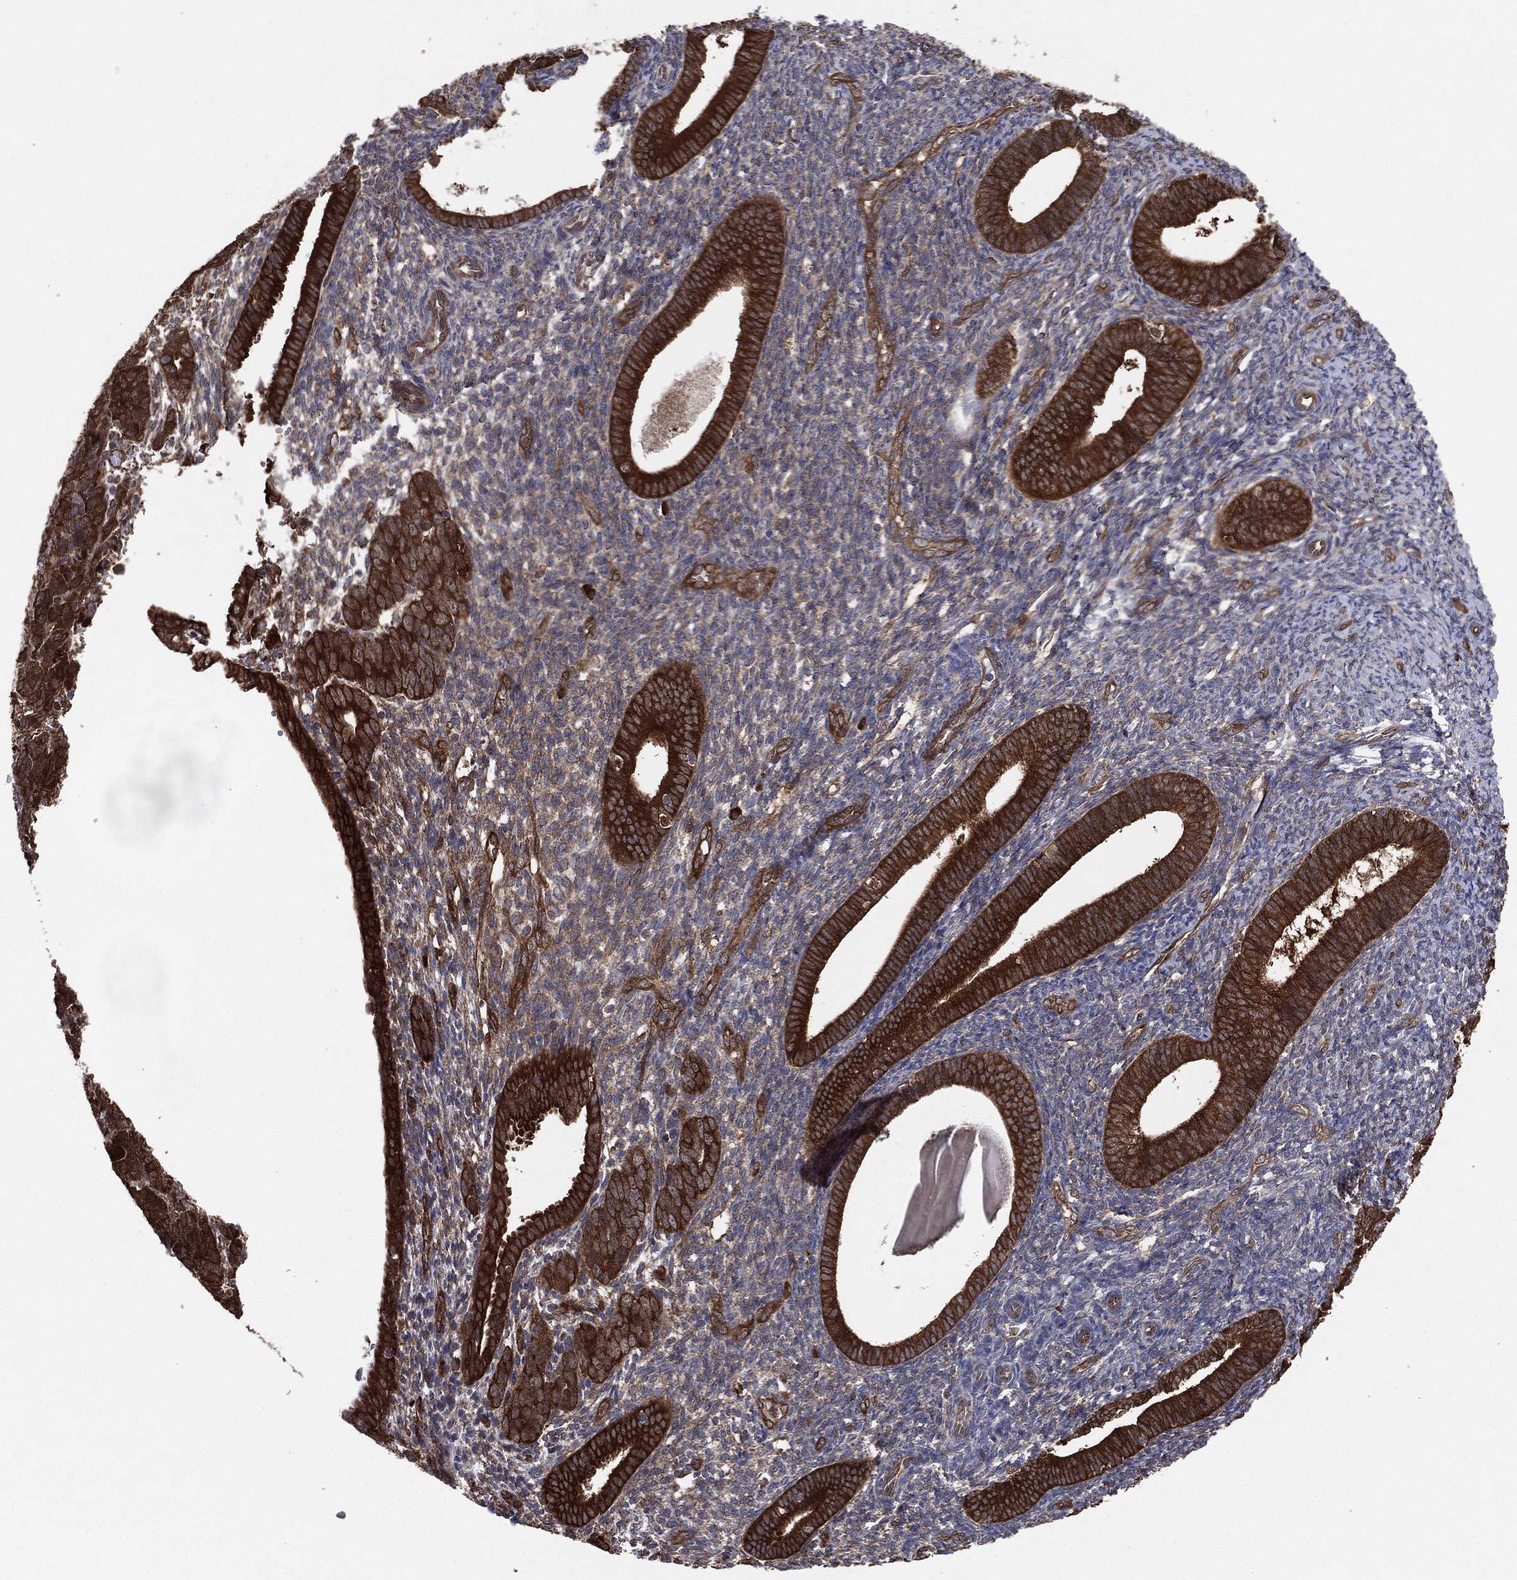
{"staining": {"intensity": "strong", "quantity": ">75%", "location": "cytoplasmic/membranous"}, "tissue": "endometrial cancer", "cell_type": "Tumor cells", "image_type": "cancer", "snomed": [{"axis": "morphology", "description": "Adenocarcinoma, NOS"}, {"axis": "topography", "description": "Endometrium"}], "caption": "Endometrial cancer stained for a protein (brown) reveals strong cytoplasmic/membranous positive expression in about >75% of tumor cells.", "gene": "NME1", "patient": {"sex": "female", "age": 82}}